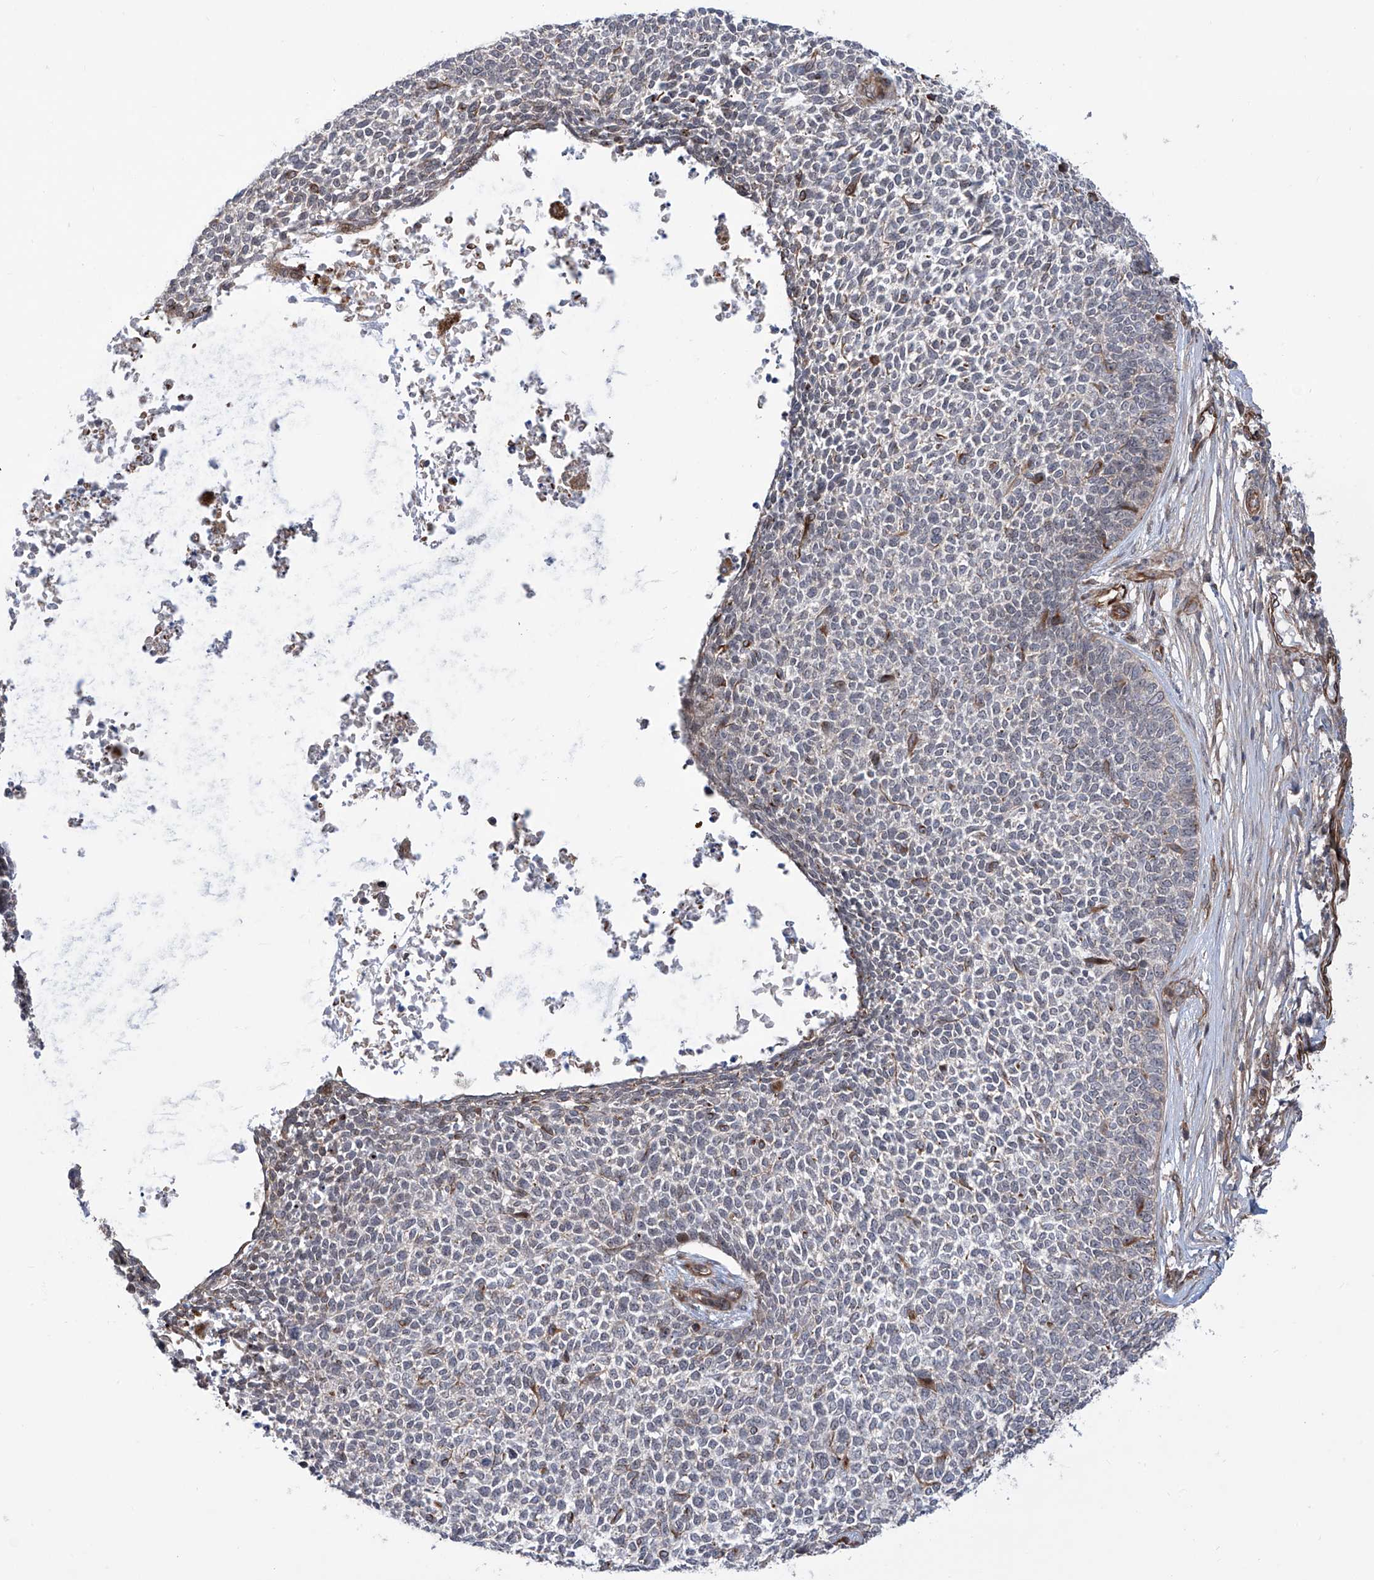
{"staining": {"intensity": "negative", "quantity": "none", "location": "none"}, "tissue": "skin cancer", "cell_type": "Tumor cells", "image_type": "cancer", "snomed": [{"axis": "morphology", "description": "Basal cell carcinoma"}, {"axis": "topography", "description": "Skin"}], "caption": "Photomicrograph shows no significant protein expression in tumor cells of skin basal cell carcinoma.", "gene": "APAF1", "patient": {"sex": "female", "age": 84}}